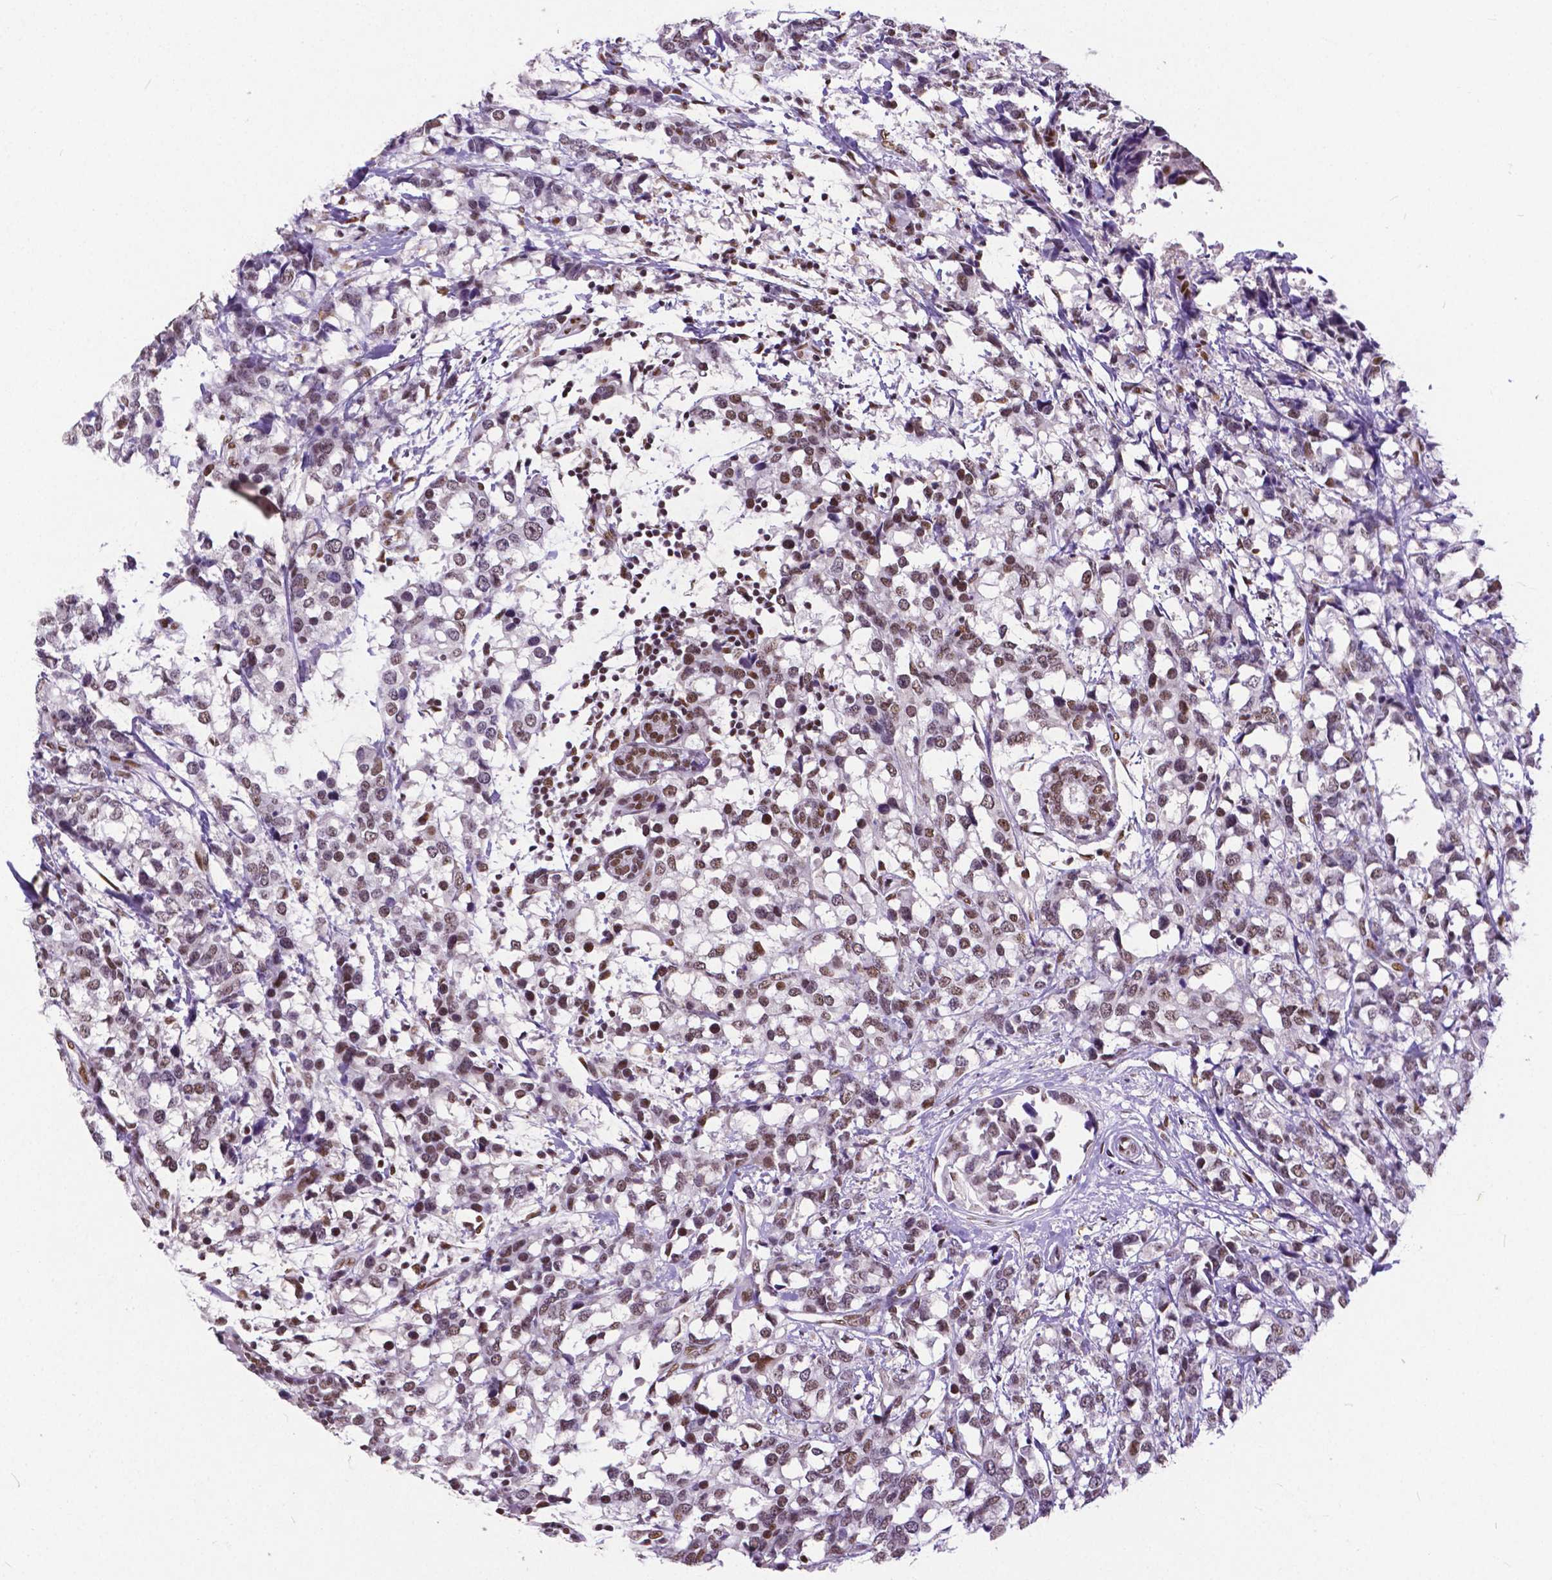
{"staining": {"intensity": "weak", "quantity": ">75%", "location": "nuclear"}, "tissue": "breast cancer", "cell_type": "Tumor cells", "image_type": "cancer", "snomed": [{"axis": "morphology", "description": "Lobular carcinoma"}, {"axis": "topography", "description": "Breast"}], "caption": "Breast cancer stained with a protein marker exhibits weak staining in tumor cells.", "gene": "ATRX", "patient": {"sex": "female", "age": 59}}